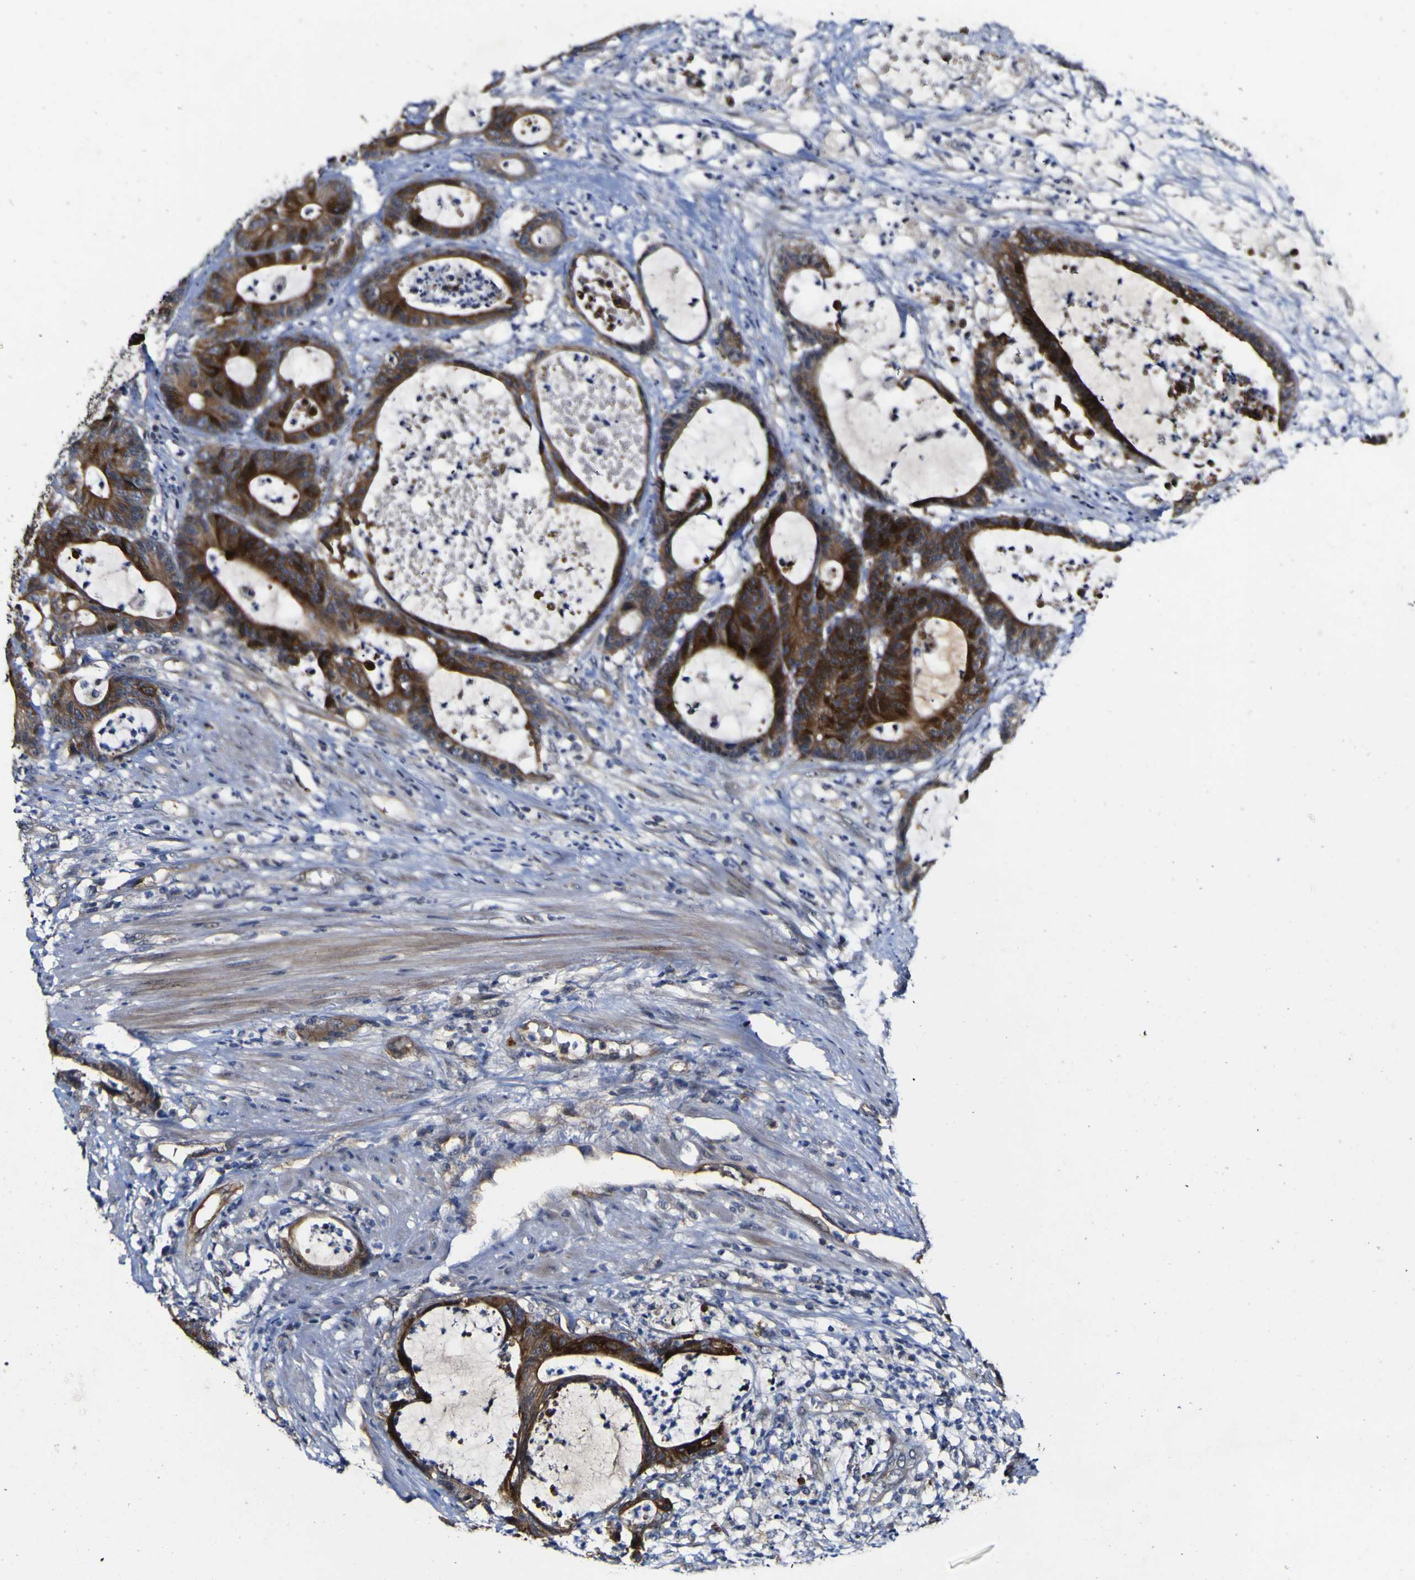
{"staining": {"intensity": "strong", "quantity": ">75%", "location": "cytoplasmic/membranous"}, "tissue": "colorectal cancer", "cell_type": "Tumor cells", "image_type": "cancer", "snomed": [{"axis": "morphology", "description": "Adenocarcinoma, NOS"}, {"axis": "topography", "description": "Colon"}], "caption": "Colorectal adenocarcinoma tissue exhibits strong cytoplasmic/membranous staining in about >75% of tumor cells", "gene": "CCL2", "patient": {"sex": "female", "age": 84}}